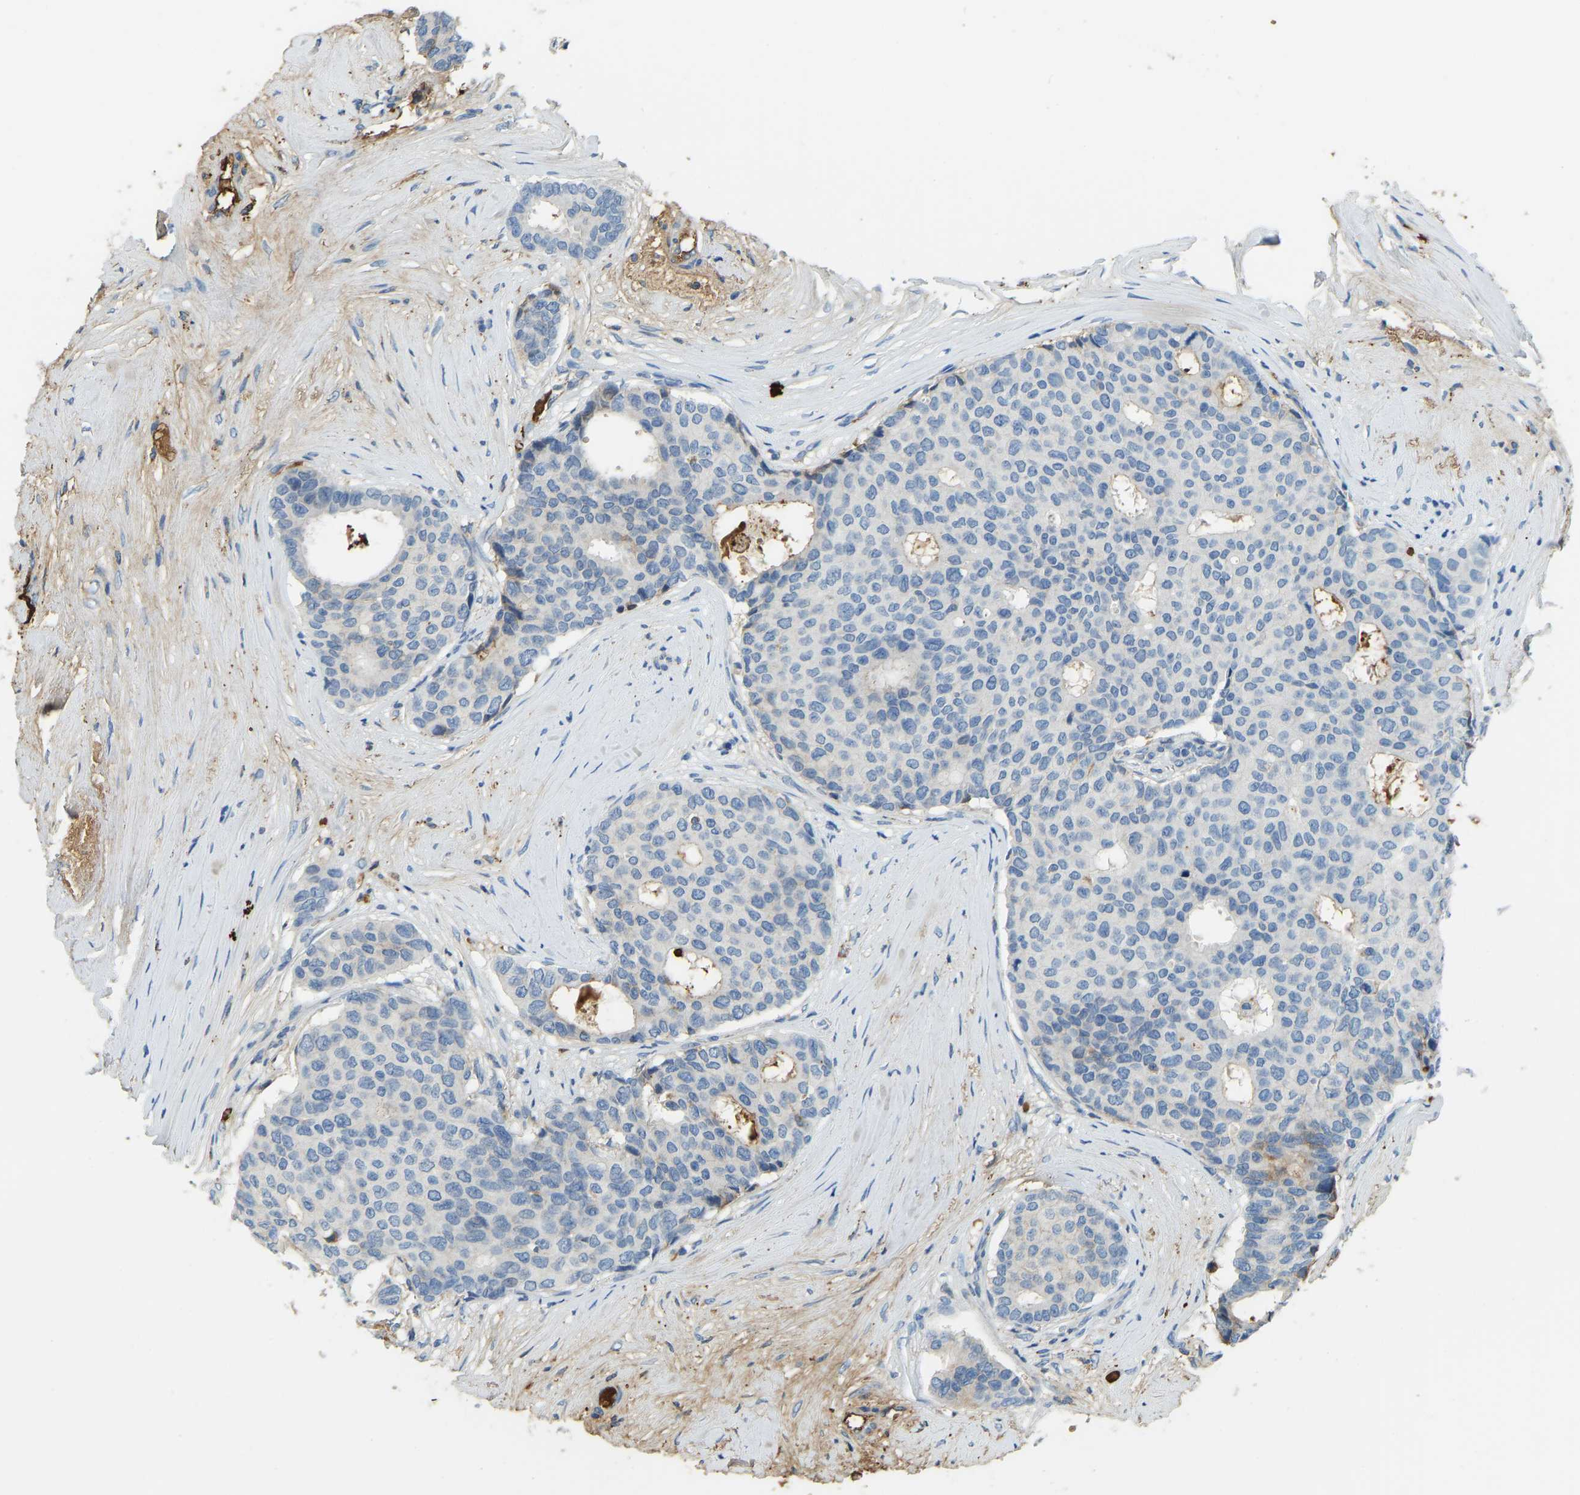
{"staining": {"intensity": "negative", "quantity": "none", "location": "none"}, "tissue": "breast cancer", "cell_type": "Tumor cells", "image_type": "cancer", "snomed": [{"axis": "morphology", "description": "Duct carcinoma"}, {"axis": "topography", "description": "Breast"}], "caption": "This is an immunohistochemistry photomicrograph of human breast cancer. There is no expression in tumor cells.", "gene": "THBS4", "patient": {"sex": "female", "age": 75}}